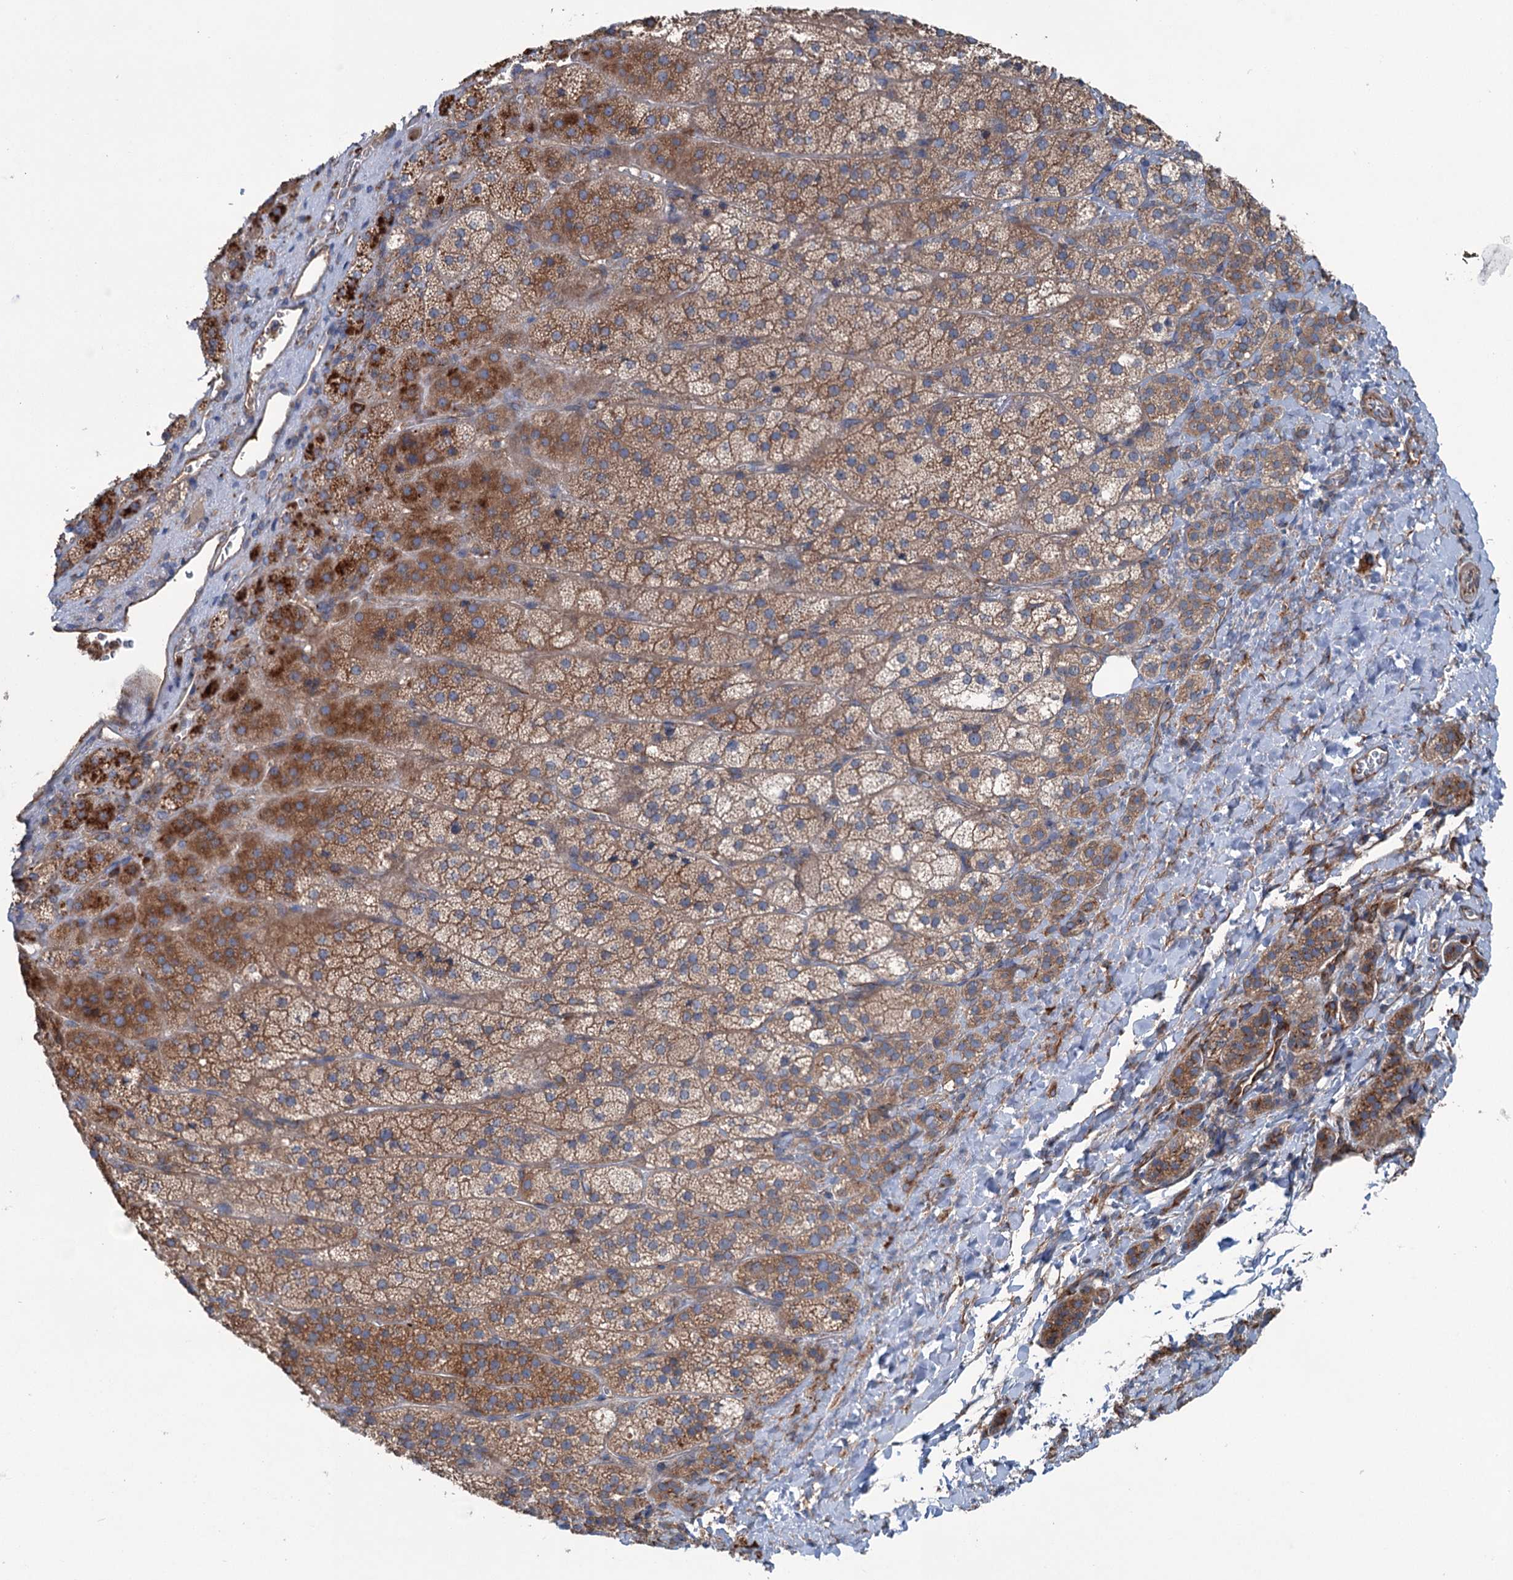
{"staining": {"intensity": "moderate", "quantity": "25%-75%", "location": "cytoplasmic/membranous"}, "tissue": "adrenal gland", "cell_type": "Glandular cells", "image_type": "normal", "snomed": [{"axis": "morphology", "description": "Normal tissue, NOS"}, {"axis": "topography", "description": "Adrenal gland"}], "caption": "Immunohistochemistry (IHC) image of benign adrenal gland: human adrenal gland stained using immunohistochemistry (IHC) shows medium levels of moderate protein expression localized specifically in the cytoplasmic/membranous of glandular cells, appearing as a cytoplasmic/membranous brown color.", "gene": "CALCOCO1", "patient": {"sex": "female", "age": 44}}